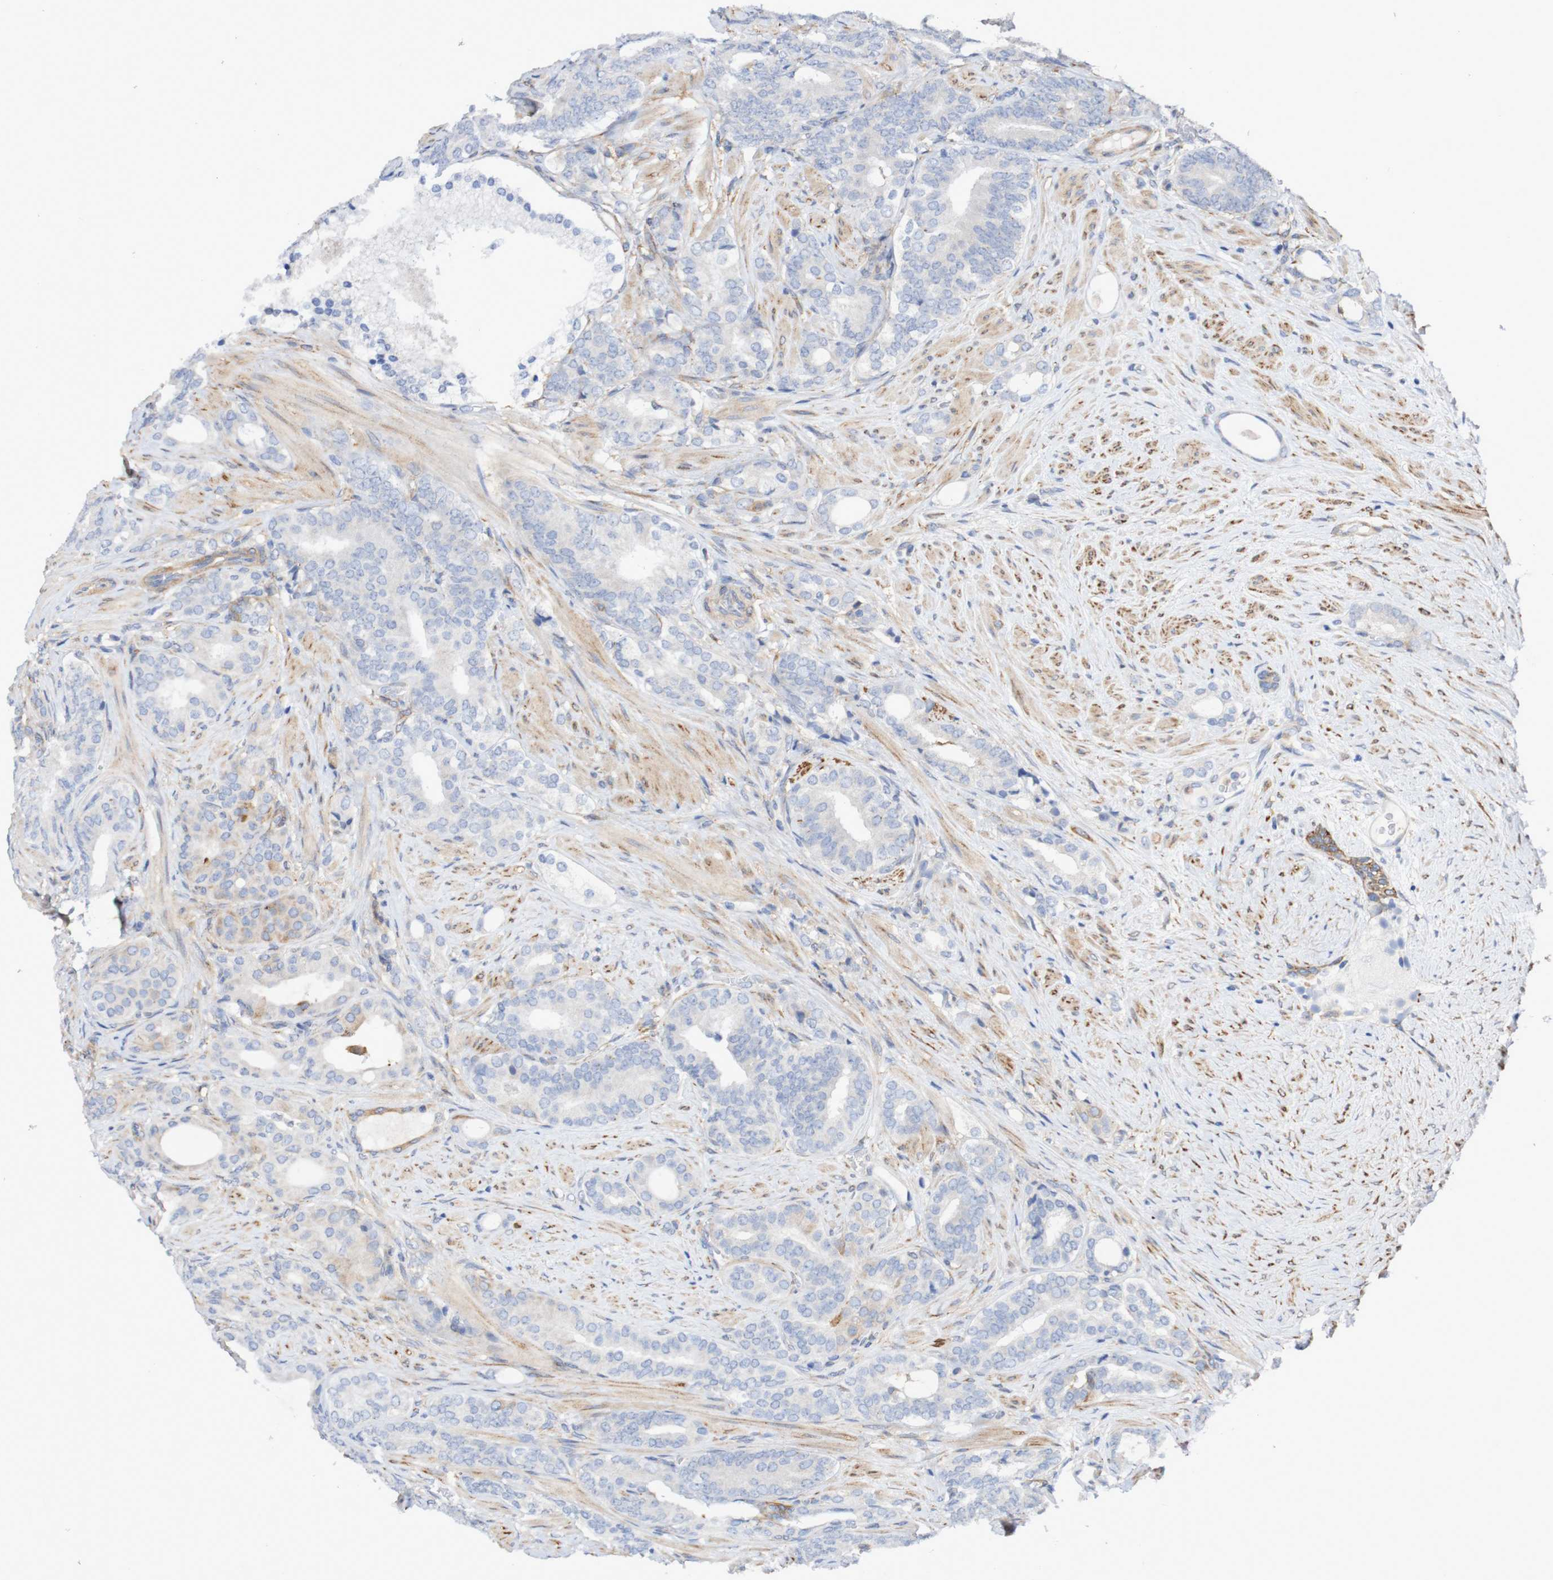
{"staining": {"intensity": "moderate", "quantity": "<25%", "location": "cytoplasmic/membranous"}, "tissue": "prostate cancer", "cell_type": "Tumor cells", "image_type": "cancer", "snomed": [{"axis": "morphology", "description": "Adenocarcinoma, Low grade"}, {"axis": "topography", "description": "Prostate"}], "caption": "Protein expression analysis of human prostate cancer reveals moderate cytoplasmic/membranous expression in about <25% of tumor cells.", "gene": "SCRG1", "patient": {"sex": "male", "age": 63}}